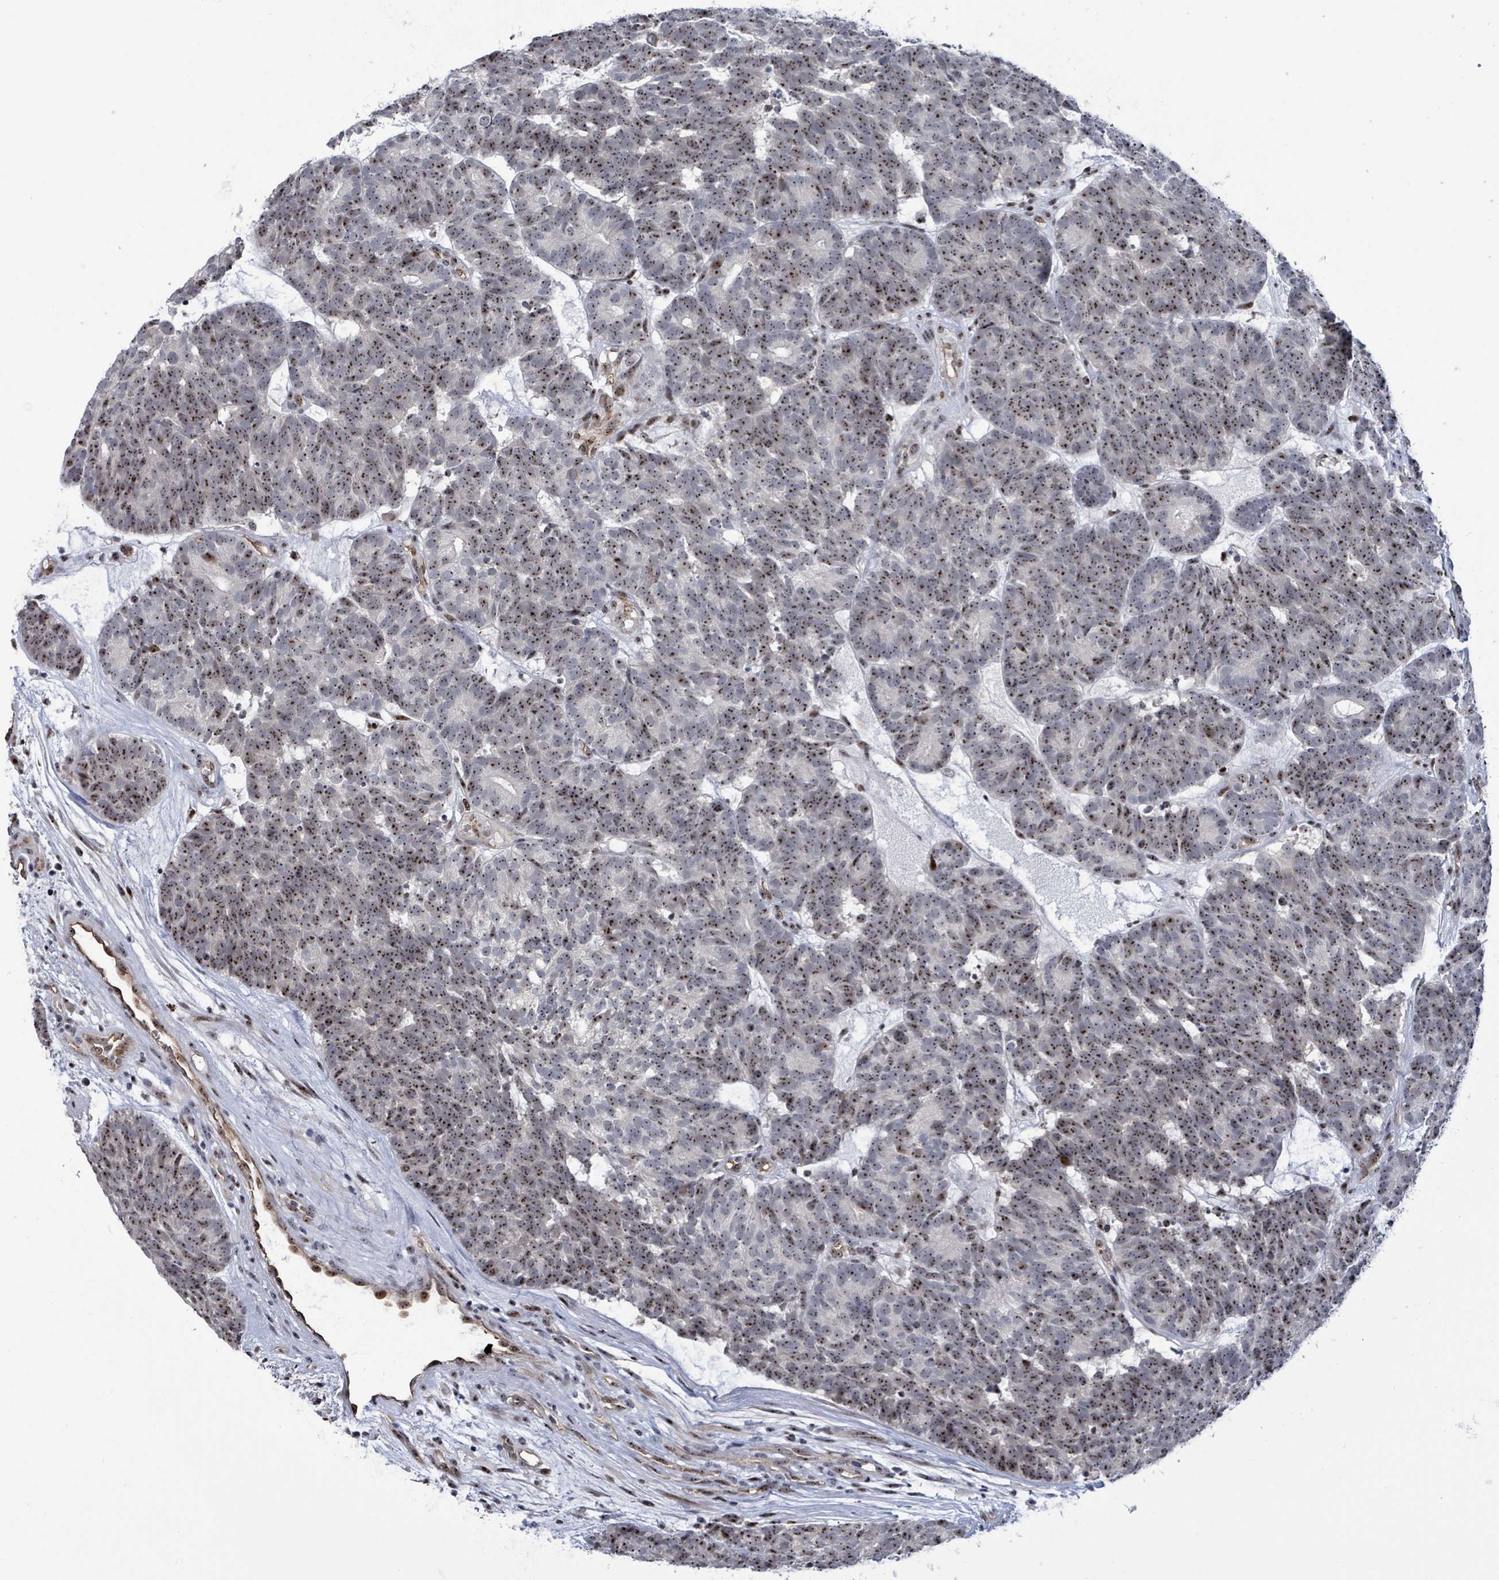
{"staining": {"intensity": "strong", "quantity": ">75%", "location": "nuclear"}, "tissue": "head and neck cancer", "cell_type": "Tumor cells", "image_type": "cancer", "snomed": [{"axis": "morphology", "description": "Adenocarcinoma, NOS"}, {"axis": "topography", "description": "Head-Neck"}], "caption": "A histopathology image of adenocarcinoma (head and neck) stained for a protein exhibits strong nuclear brown staining in tumor cells.", "gene": "RRN3", "patient": {"sex": "female", "age": 81}}